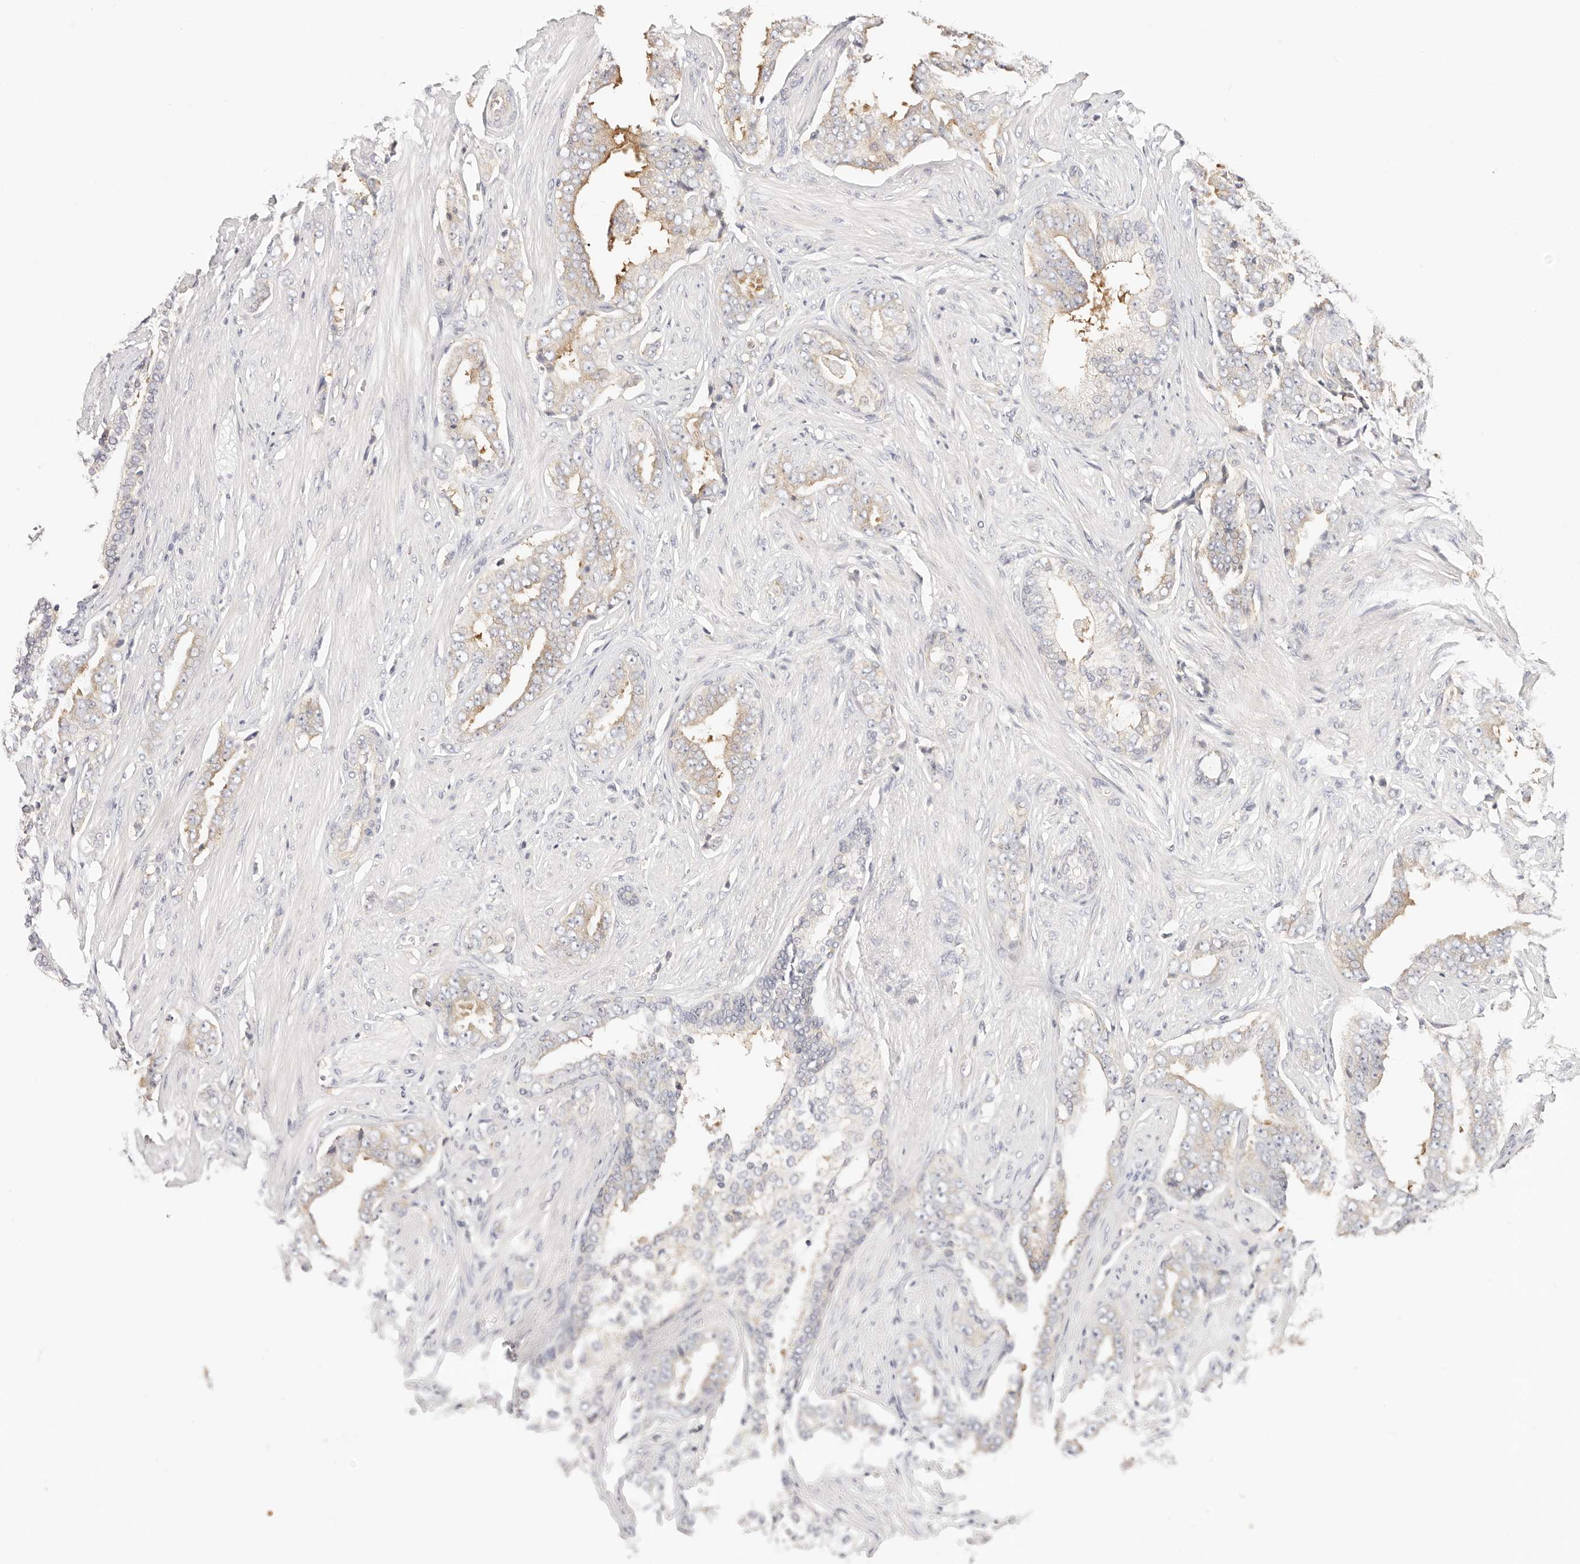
{"staining": {"intensity": "weak", "quantity": "<25%", "location": "cytoplasmic/membranous"}, "tissue": "prostate cancer", "cell_type": "Tumor cells", "image_type": "cancer", "snomed": [{"axis": "morphology", "description": "Adenocarcinoma, High grade"}, {"axis": "topography", "description": "Prostate"}], "caption": "Immunohistochemistry histopathology image of neoplastic tissue: human prostate cancer (adenocarcinoma (high-grade)) stained with DAB displays no significant protein expression in tumor cells.", "gene": "KCMF1", "patient": {"sex": "male", "age": 71}}